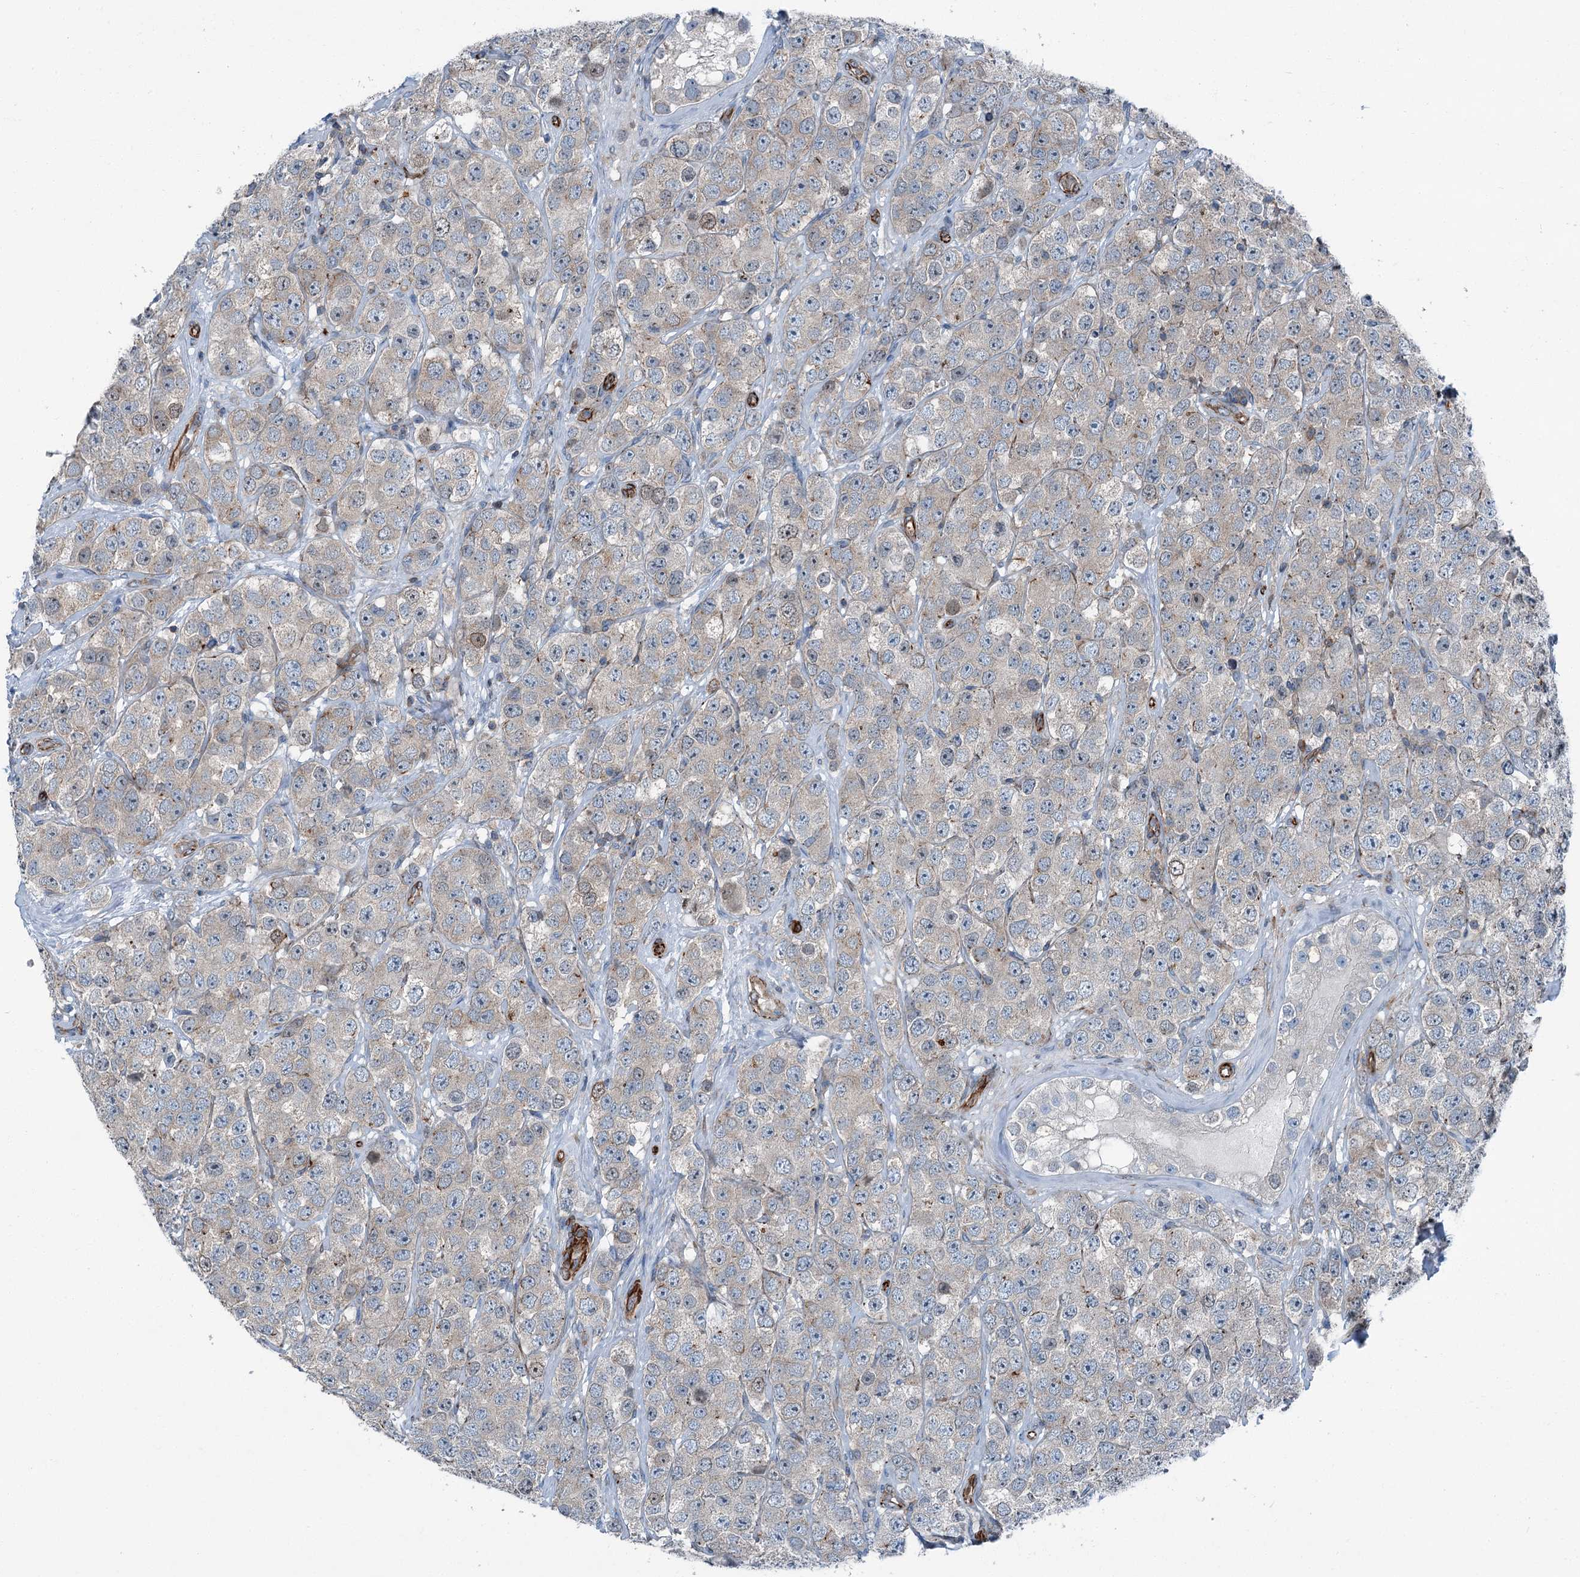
{"staining": {"intensity": "weak", "quantity": "25%-75%", "location": "cytoplasmic/membranous"}, "tissue": "testis cancer", "cell_type": "Tumor cells", "image_type": "cancer", "snomed": [{"axis": "morphology", "description": "Seminoma, NOS"}, {"axis": "topography", "description": "Testis"}], "caption": "Tumor cells exhibit weak cytoplasmic/membranous staining in approximately 25%-75% of cells in seminoma (testis).", "gene": "AXL", "patient": {"sex": "male", "age": 28}}